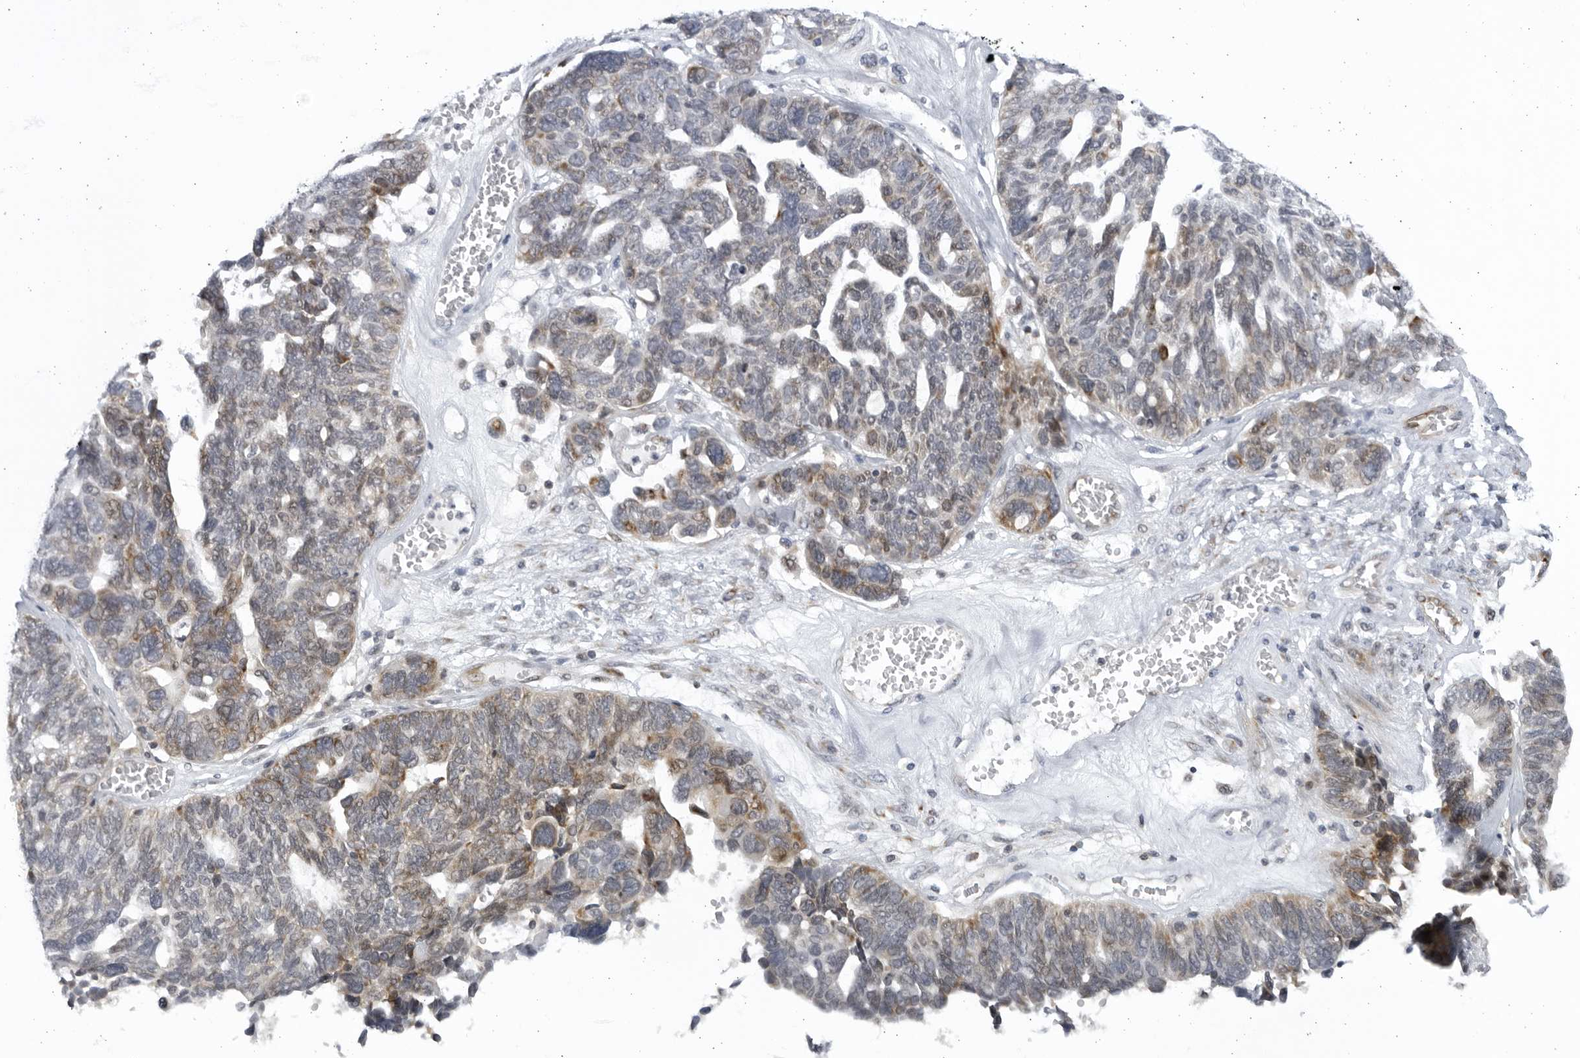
{"staining": {"intensity": "strong", "quantity": "<25%", "location": "cytoplasmic/membranous"}, "tissue": "ovarian cancer", "cell_type": "Tumor cells", "image_type": "cancer", "snomed": [{"axis": "morphology", "description": "Cystadenocarcinoma, serous, NOS"}, {"axis": "topography", "description": "Ovary"}], "caption": "Ovarian cancer stained with a protein marker shows strong staining in tumor cells.", "gene": "SLC25A22", "patient": {"sex": "female", "age": 79}}